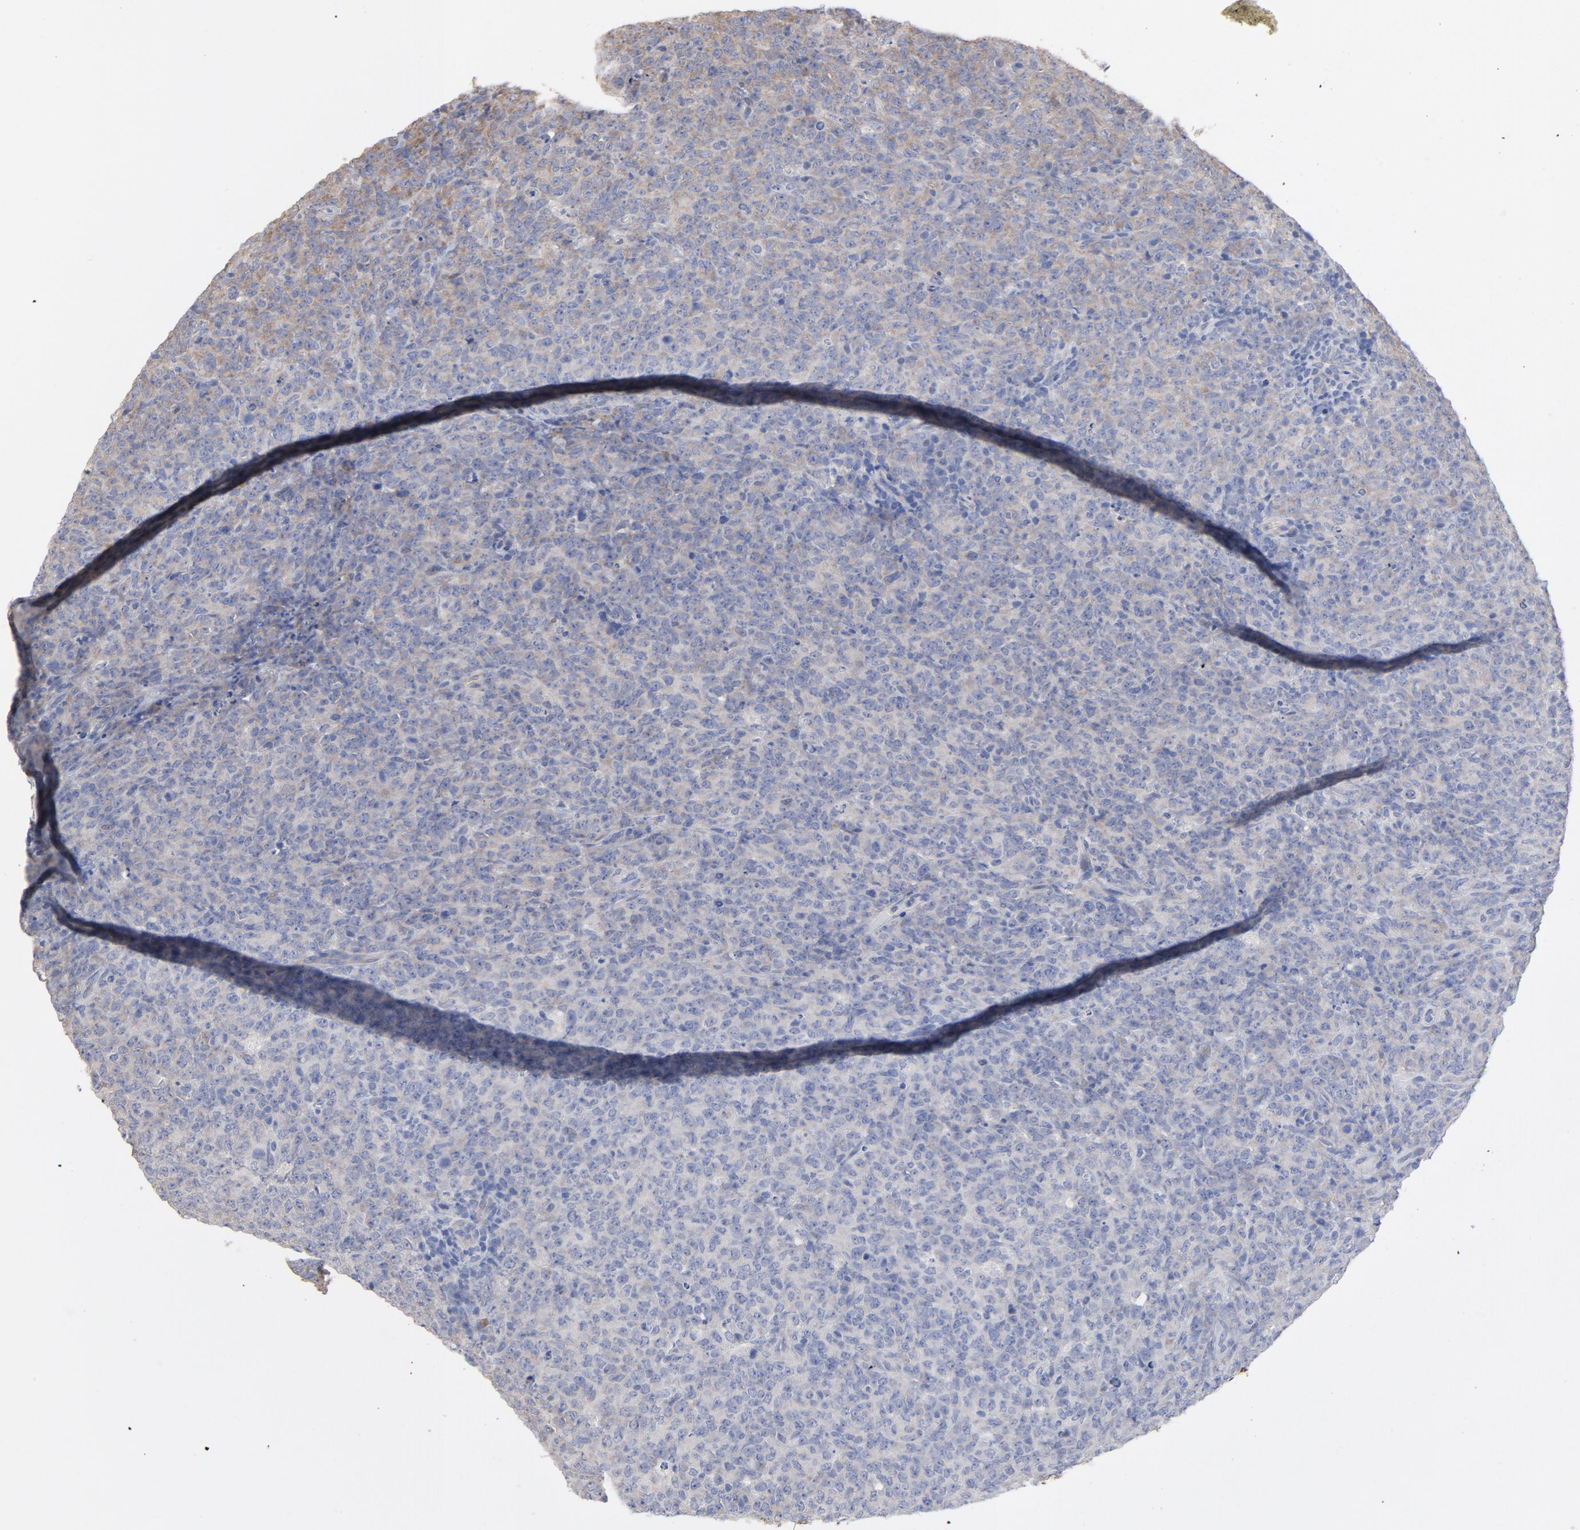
{"staining": {"intensity": "weak", "quantity": ">75%", "location": "cytoplasmic/membranous"}, "tissue": "lymphoma", "cell_type": "Tumor cells", "image_type": "cancer", "snomed": [{"axis": "morphology", "description": "Malignant lymphoma, non-Hodgkin's type, High grade"}, {"axis": "topography", "description": "Tonsil"}], "caption": "Weak cytoplasmic/membranous protein expression is appreciated in about >75% of tumor cells in high-grade malignant lymphoma, non-Hodgkin's type.", "gene": "CPE", "patient": {"sex": "female", "age": 36}}